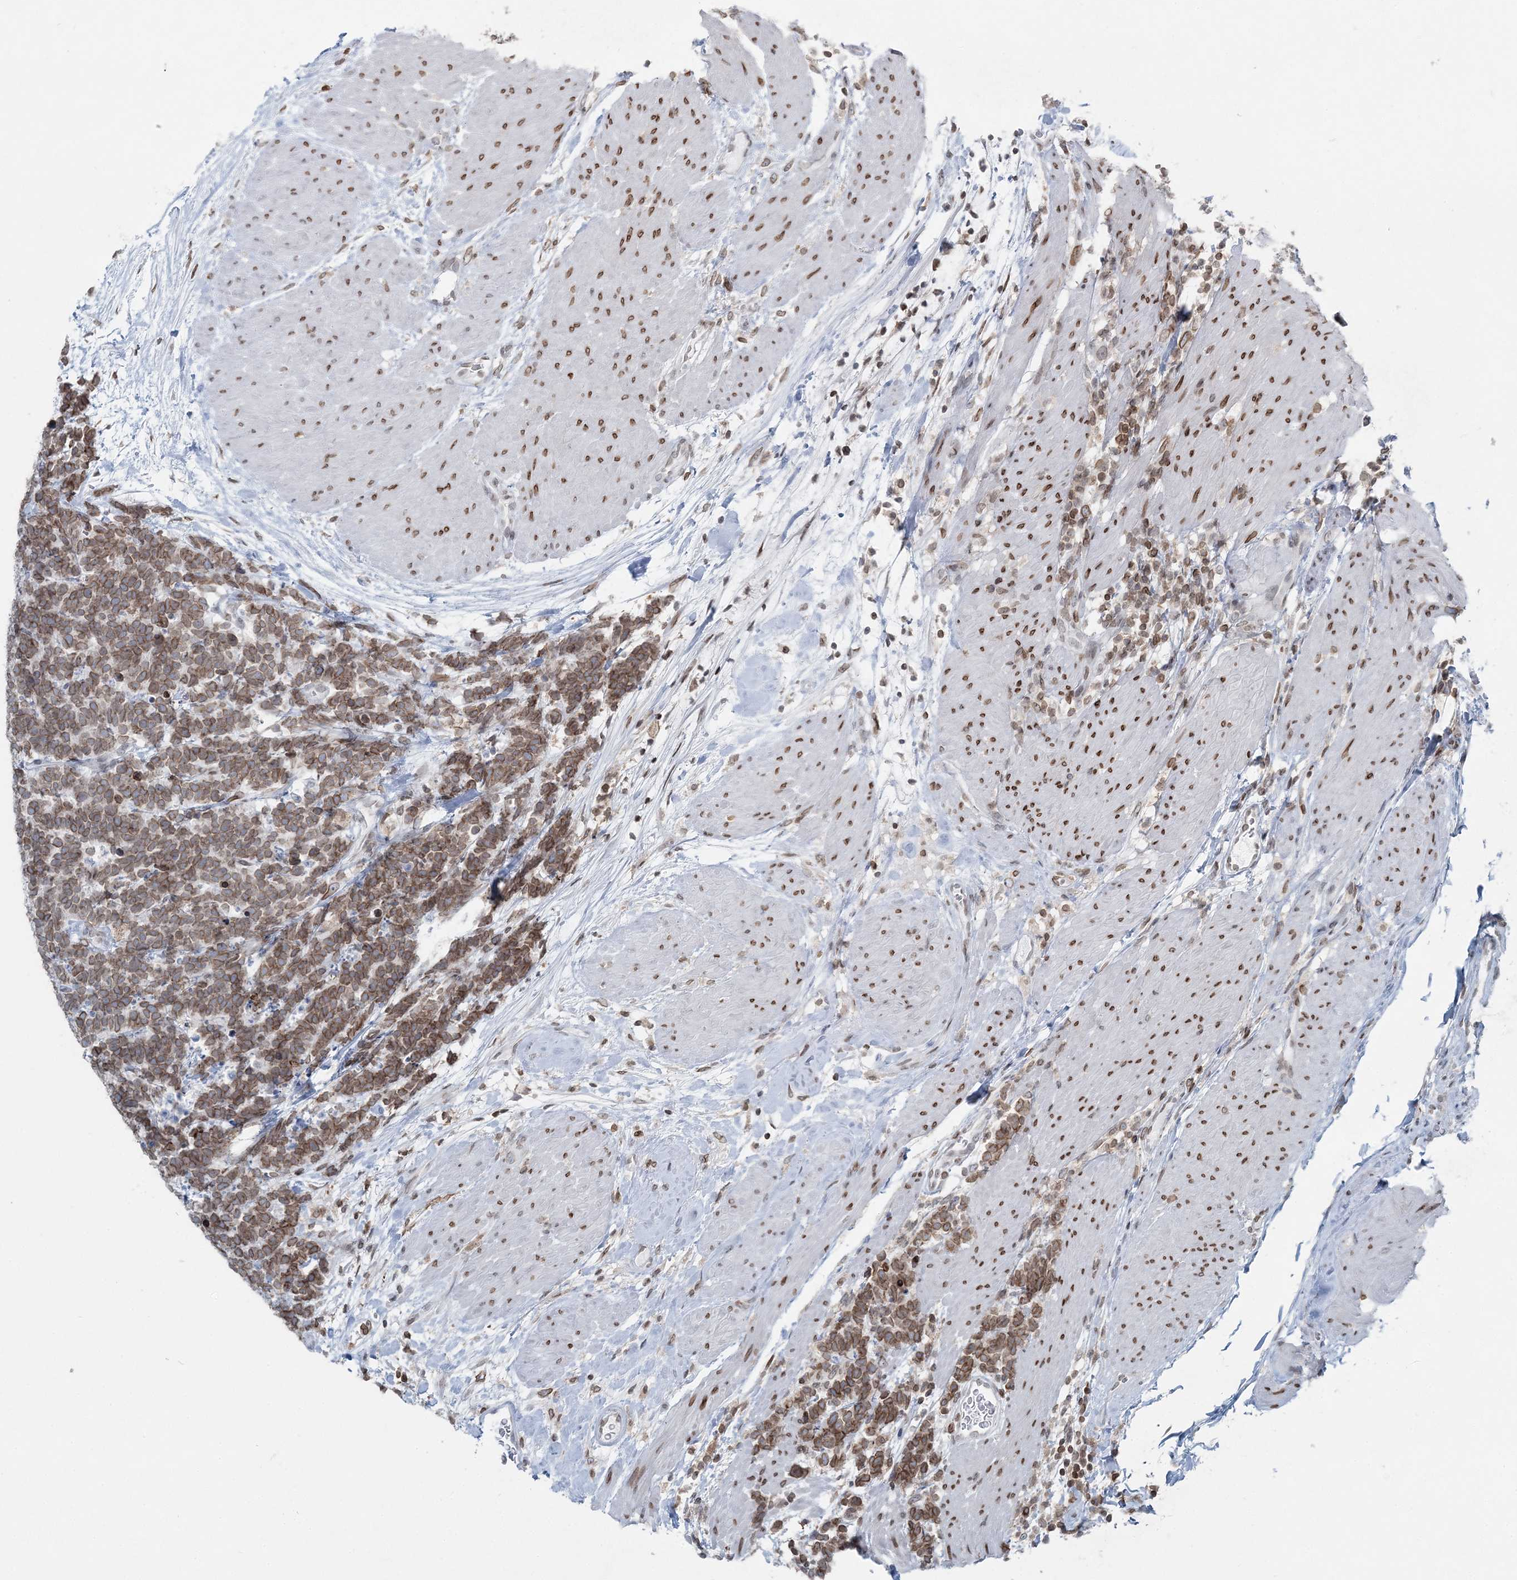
{"staining": {"intensity": "moderate", "quantity": ">75%", "location": "cytoplasmic/membranous,nuclear"}, "tissue": "carcinoid", "cell_type": "Tumor cells", "image_type": "cancer", "snomed": [{"axis": "morphology", "description": "Carcinoma, NOS"}, {"axis": "morphology", "description": "Carcinoid, malignant, NOS"}, {"axis": "topography", "description": "Urinary bladder"}], "caption": "Tumor cells exhibit medium levels of moderate cytoplasmic/membranous and nuclear expression in approximately >75% of cells in carcinoid. (IHC, brightfield microscopy, high magnification).", "gene": "GJD4", "patient": {"sex": "male", "age": 57}}